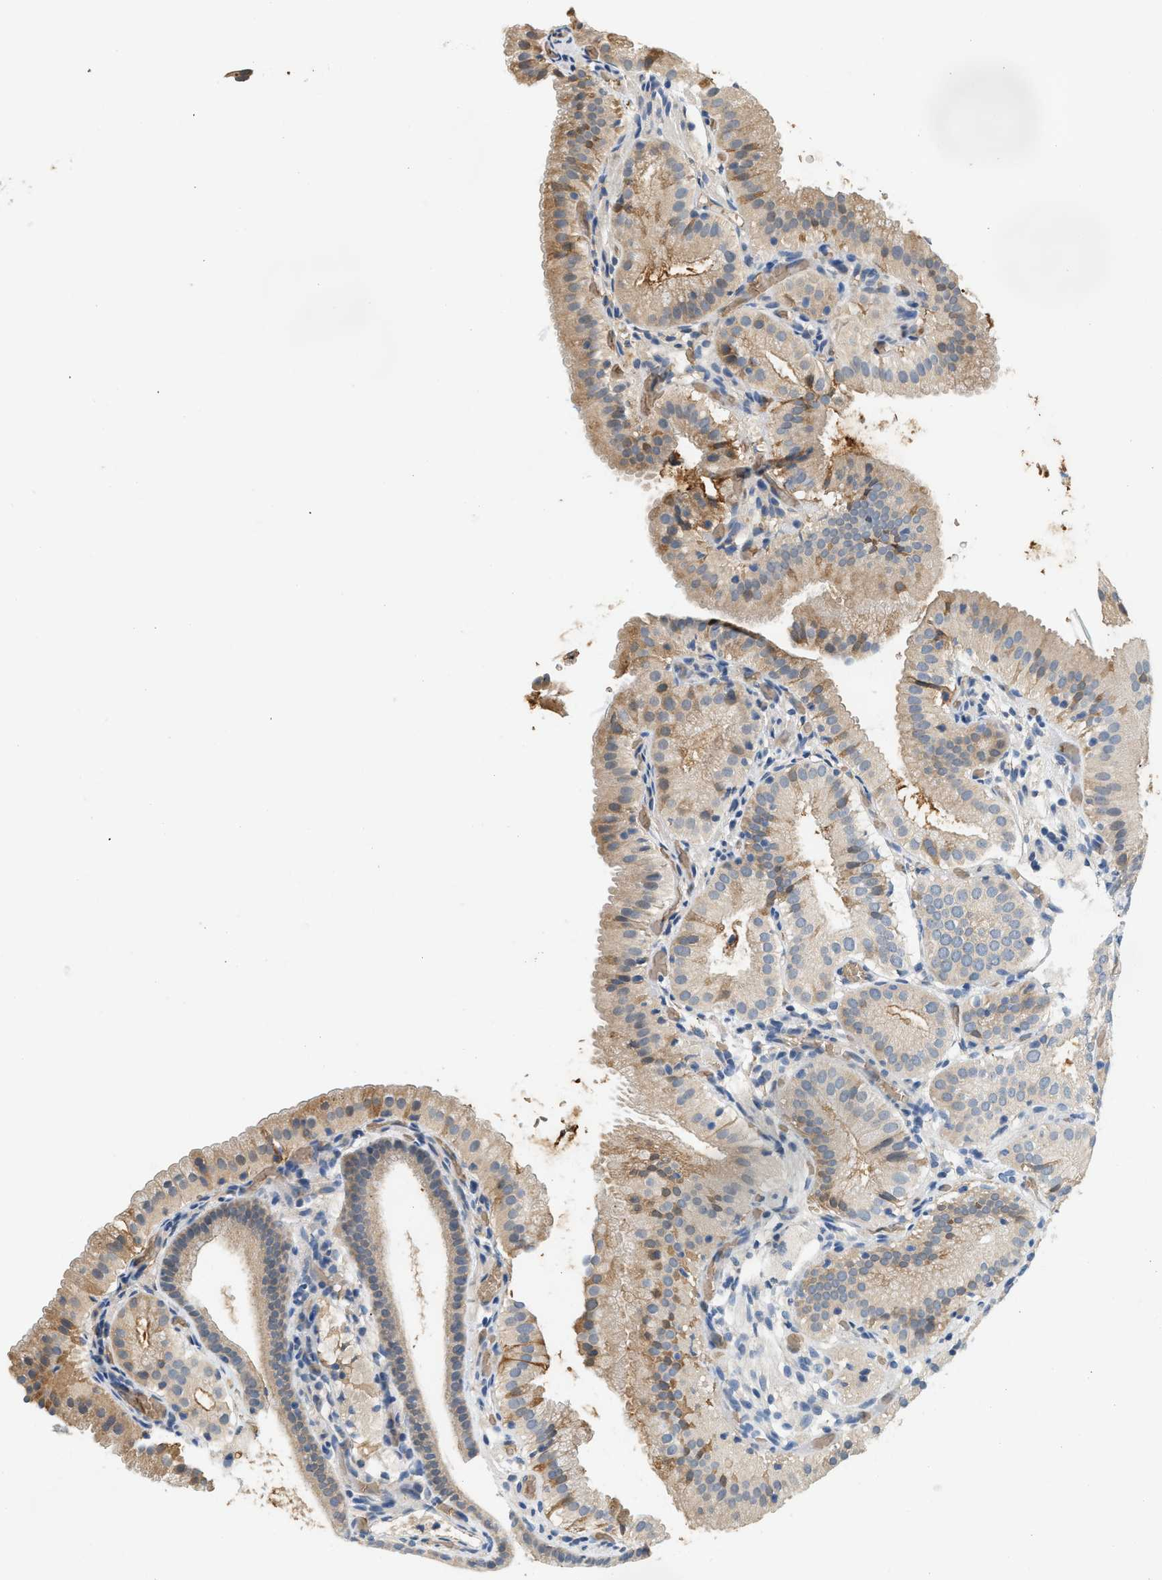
{"staining": {"intensity": "moderate", "quantity": "<25%", "location": "cytoplasmic/membranous"}, "tissue": "gallbladder", "cell_type": "Glandular cells", "image_type": "normal", "snomed": [{"axis": "morphology", "description": "Normal tissue, NOS"}, {"axis": "topography", "description": "Gallbladder"}], "caption": "Glandular cells display low levels of moderate cytoplasmic/membranous expression in about <25% of cells in normal human gallbladder. The staining is performed using DAB (3,3'-diaminobenzidine) brown chromogen to label protein expression. The nuclei are counter-stained blue using hematoxylin.", "gene": "CYTH2", "patient": {"sex": "male", "age": 54}}